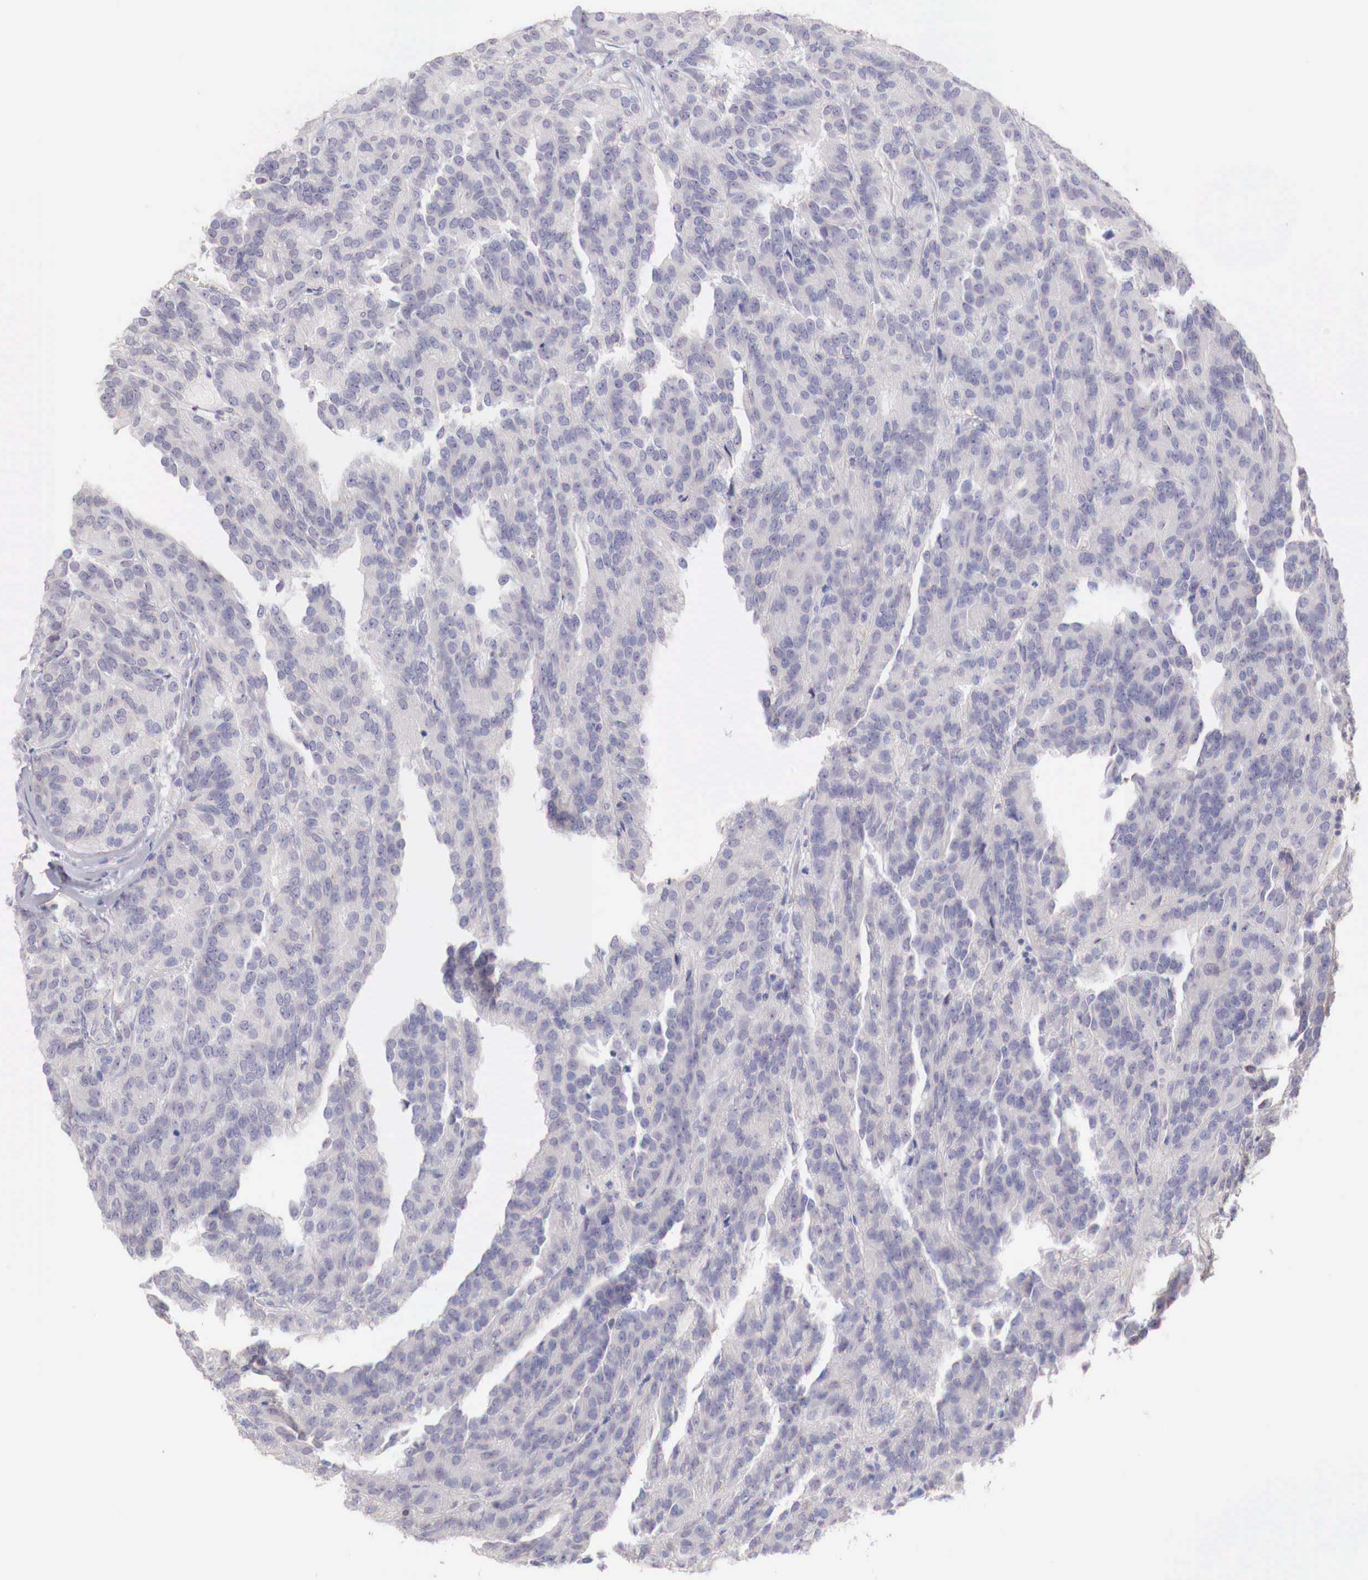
{"staining": {"intensity": "negative", "quantity": "none", "location": "none"}, "tissue": "renal cancer", "cell_type": "Tumor cells", "image_type": "cancer", "snomed": [{"axis": "morphology", "description": "Adenocarcinoma, NOS"}, {"axis": "topography", "description": "Kidney"}], "caption": "The IHC histopathology image has no significant staining in tumor cells of renal adenocarcinoma tissue.", "gene": "XPNPEP2", "patient": {"sex": "male", "age": 46}}